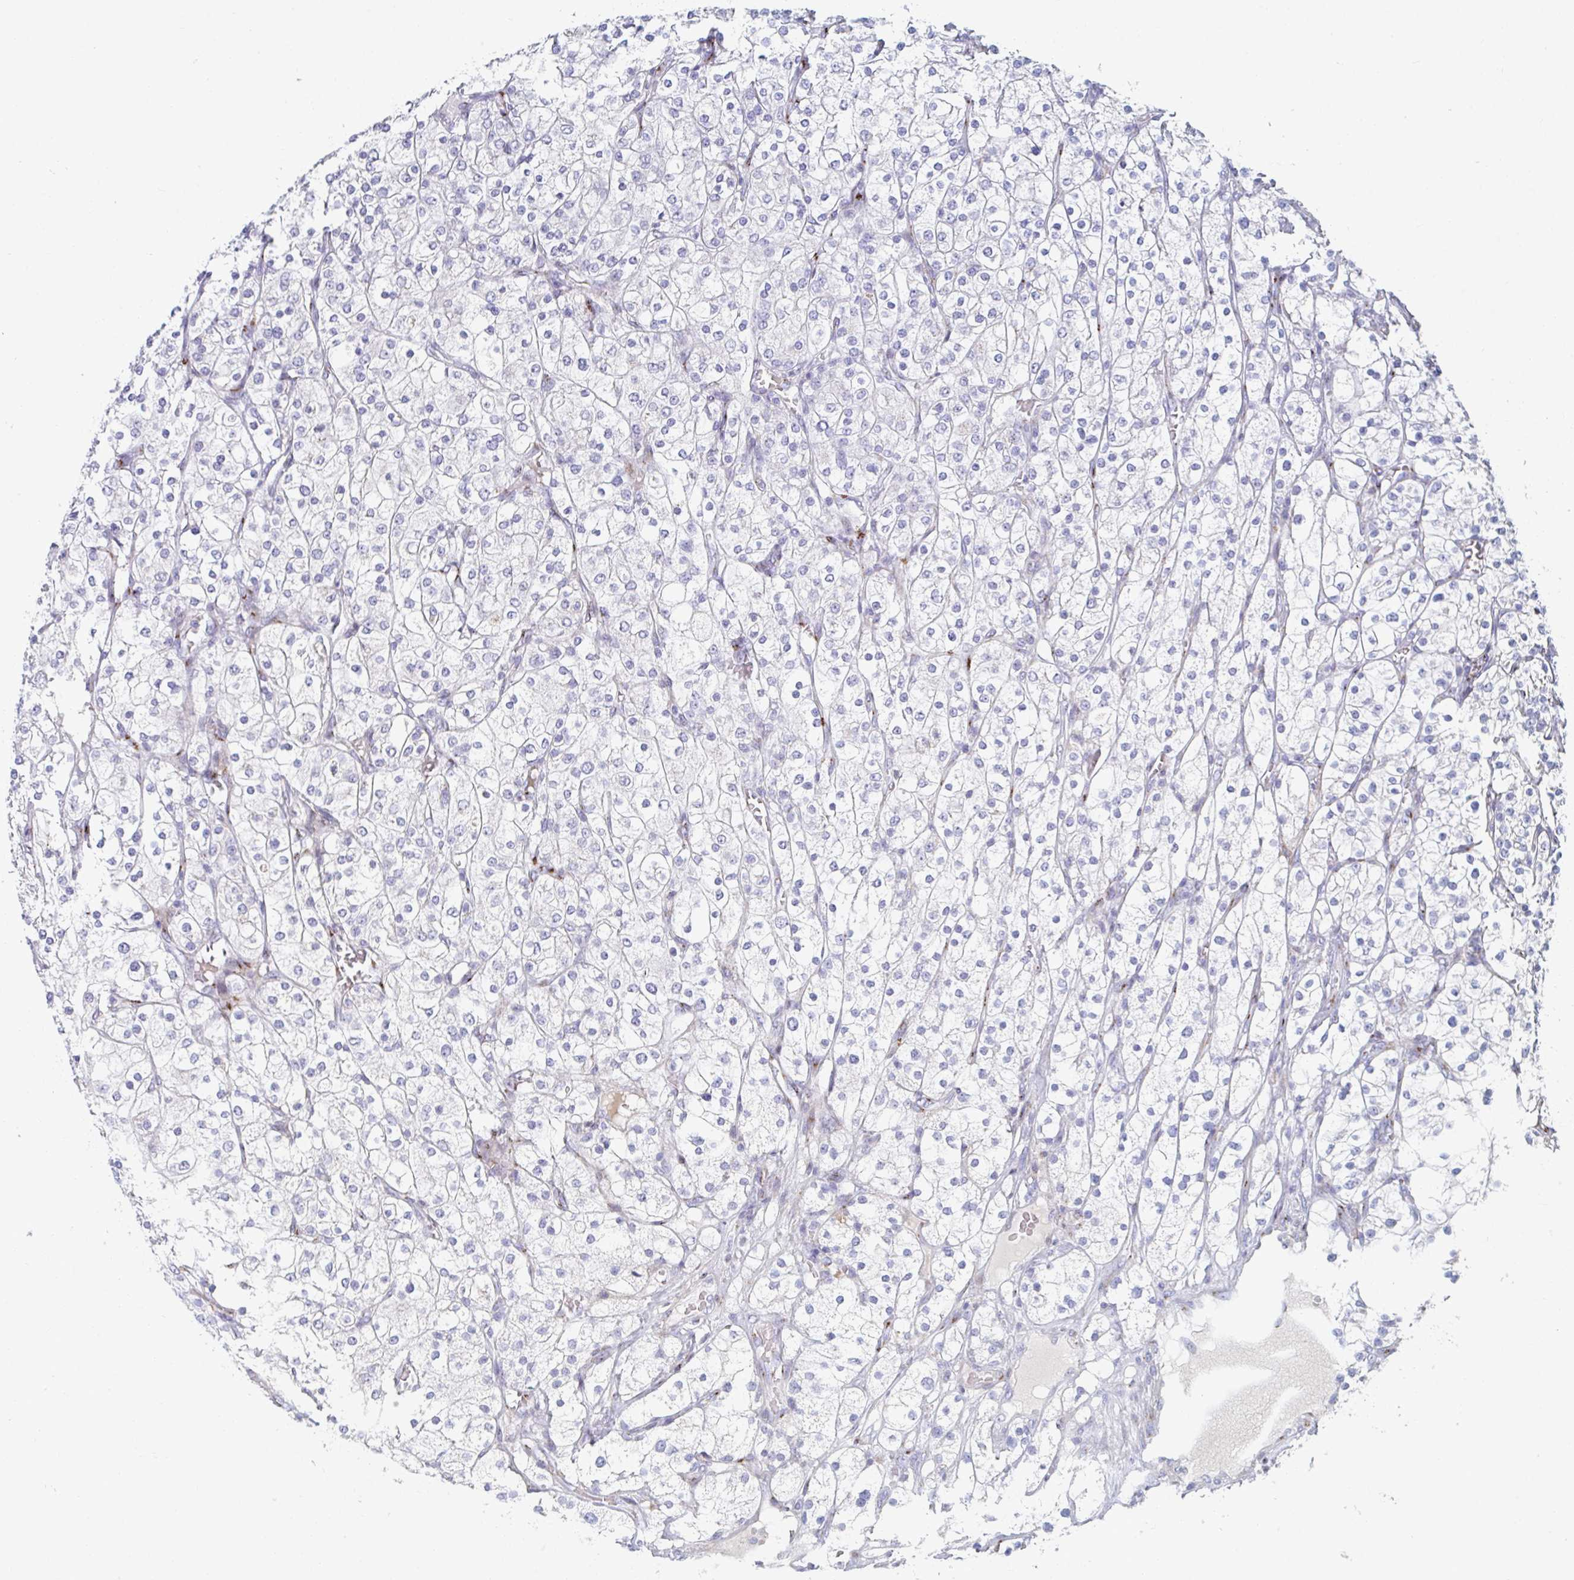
{"staining": {"intensity": "negative", "quantity": "none", "location": "none"}, "tissue": "renal cancer", "cell_type": "Tumor cells", "image_type": "cancer", "snomed": [{"axis": "morphology", "description": "Adenocarcinoma, NOS"}, {"axis": "topography", "description": "Kidney"}], "caption": "This micrograph is of renal cancer stained with immunohistochemistry (IHC) to label a protein in brown with the nuclei are counter-stained blue. There is no expression in tumor cells.", "gene": "PSMG1", "patient": {"sex": "male", "age": 80}}